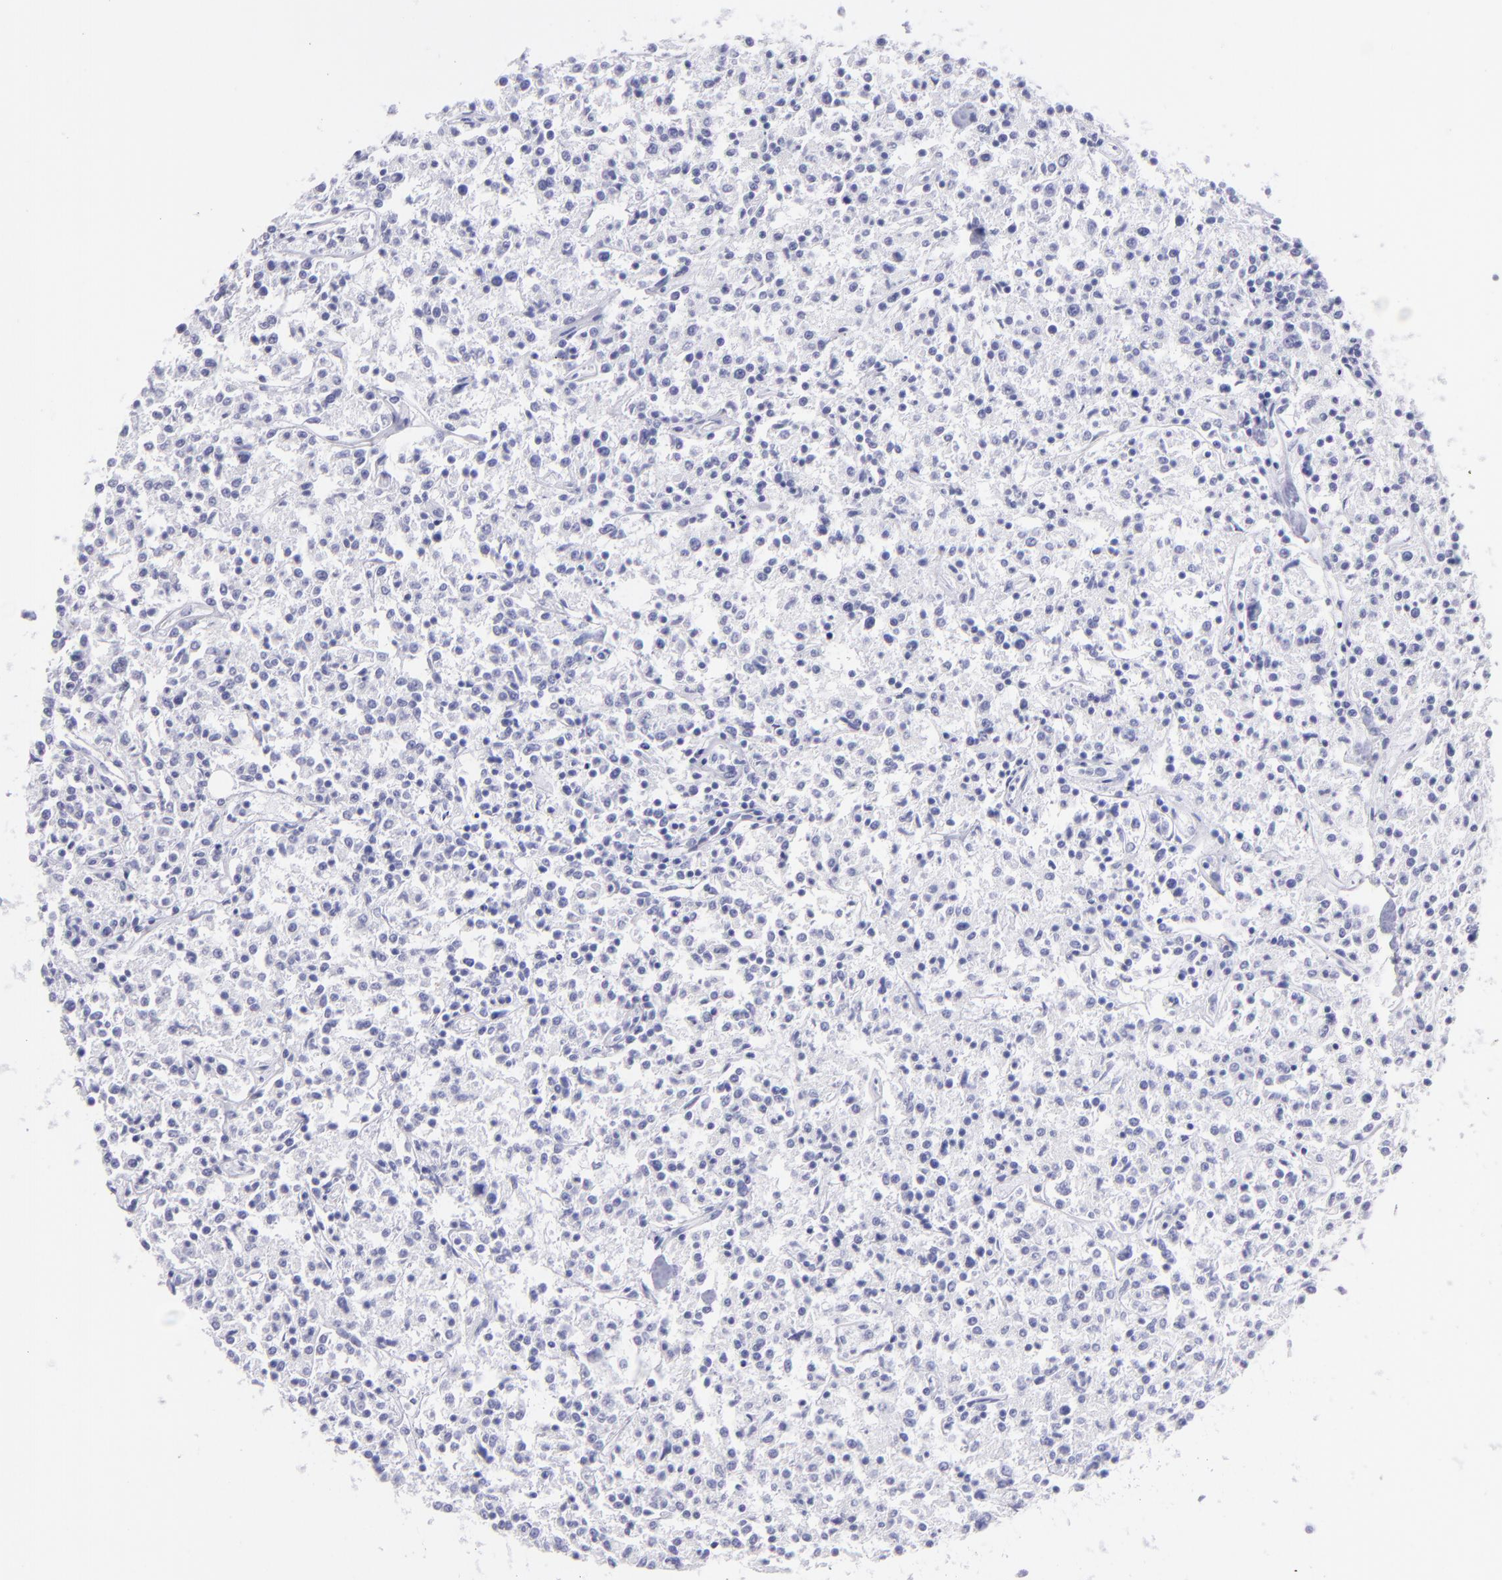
{"staining": {"intensity": "negative", "quantity": "none", "location": "none"}, "tissue": "lymphoma", "cell_type": "Tumor cells", "image_type": "cancer", "snomed": [{"axis": "morphology", "description": "Malignant lymphoma, non-Hodgkin's type, Low grade"}, {"axis": "topography", "description": "Small intestine"}], "caption": "Tumor cells show no significant protein positivity in malignant lymphoma, non-Hodgkin's type (low-grade). The staining is performed using DAB brown chromogen with nuclei counter-stained in using hematoxylin.", "gene": "PIP", "patient": {"sex": "female", "age": 59}}